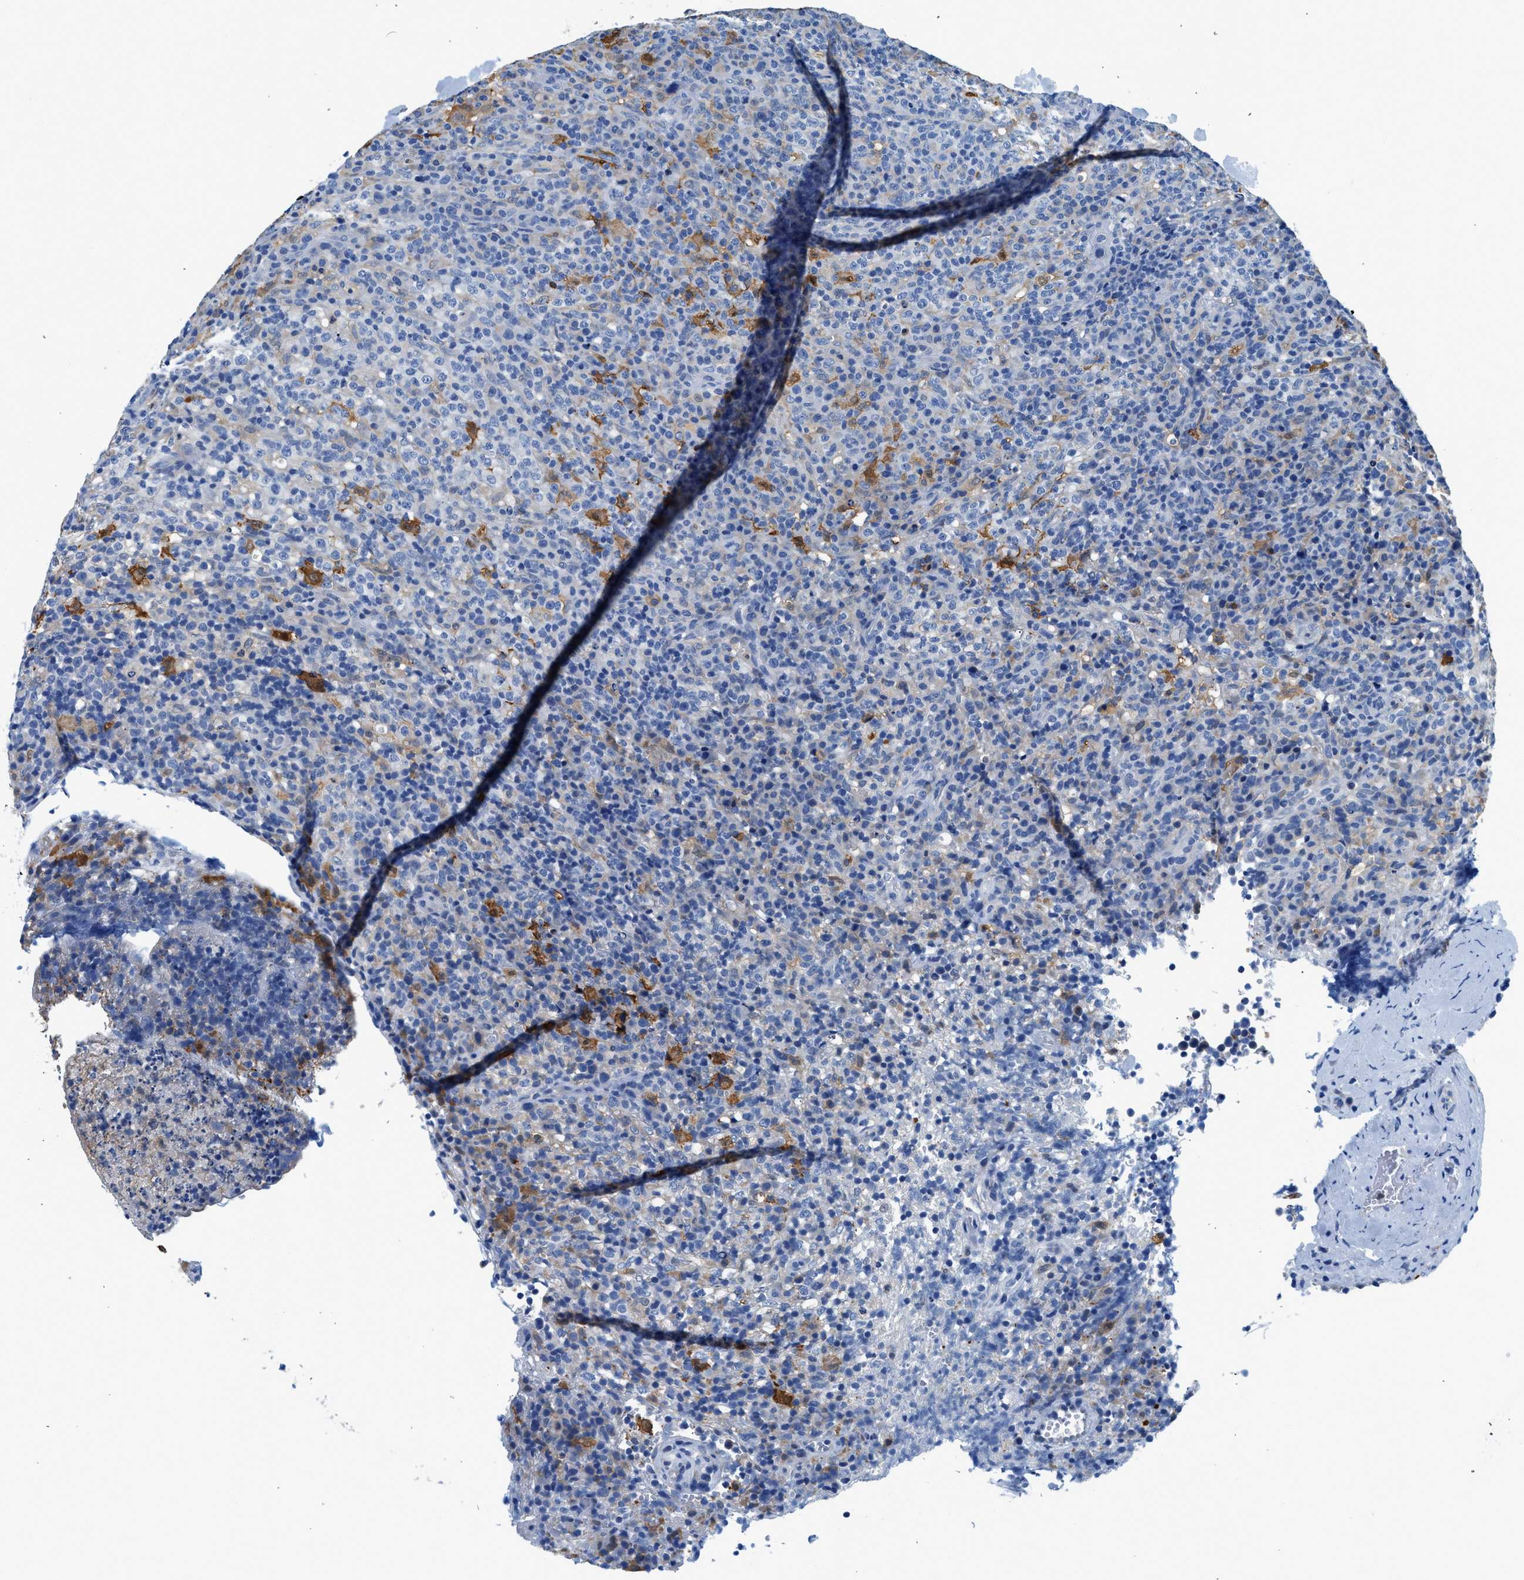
{"staining": {"intensity": "negative", "quantity": "none", "location": "none"}, "tissue": "lymphoma", "cell_type": "Tumor cells", "image_type": "cancer", "snomed": [{"axis": "morphology", "description": "Malignant lymphoma, non-Hodgkin's type, High grade"}, {"axis": "topography", "description": "Lymph node"}], "caption": "DAB immunohistochemical staining of lymphoma reveals no significant positivity in tumor cells.", "gene": "FADS6", "patient": {"sex": "female", "age": 76}}